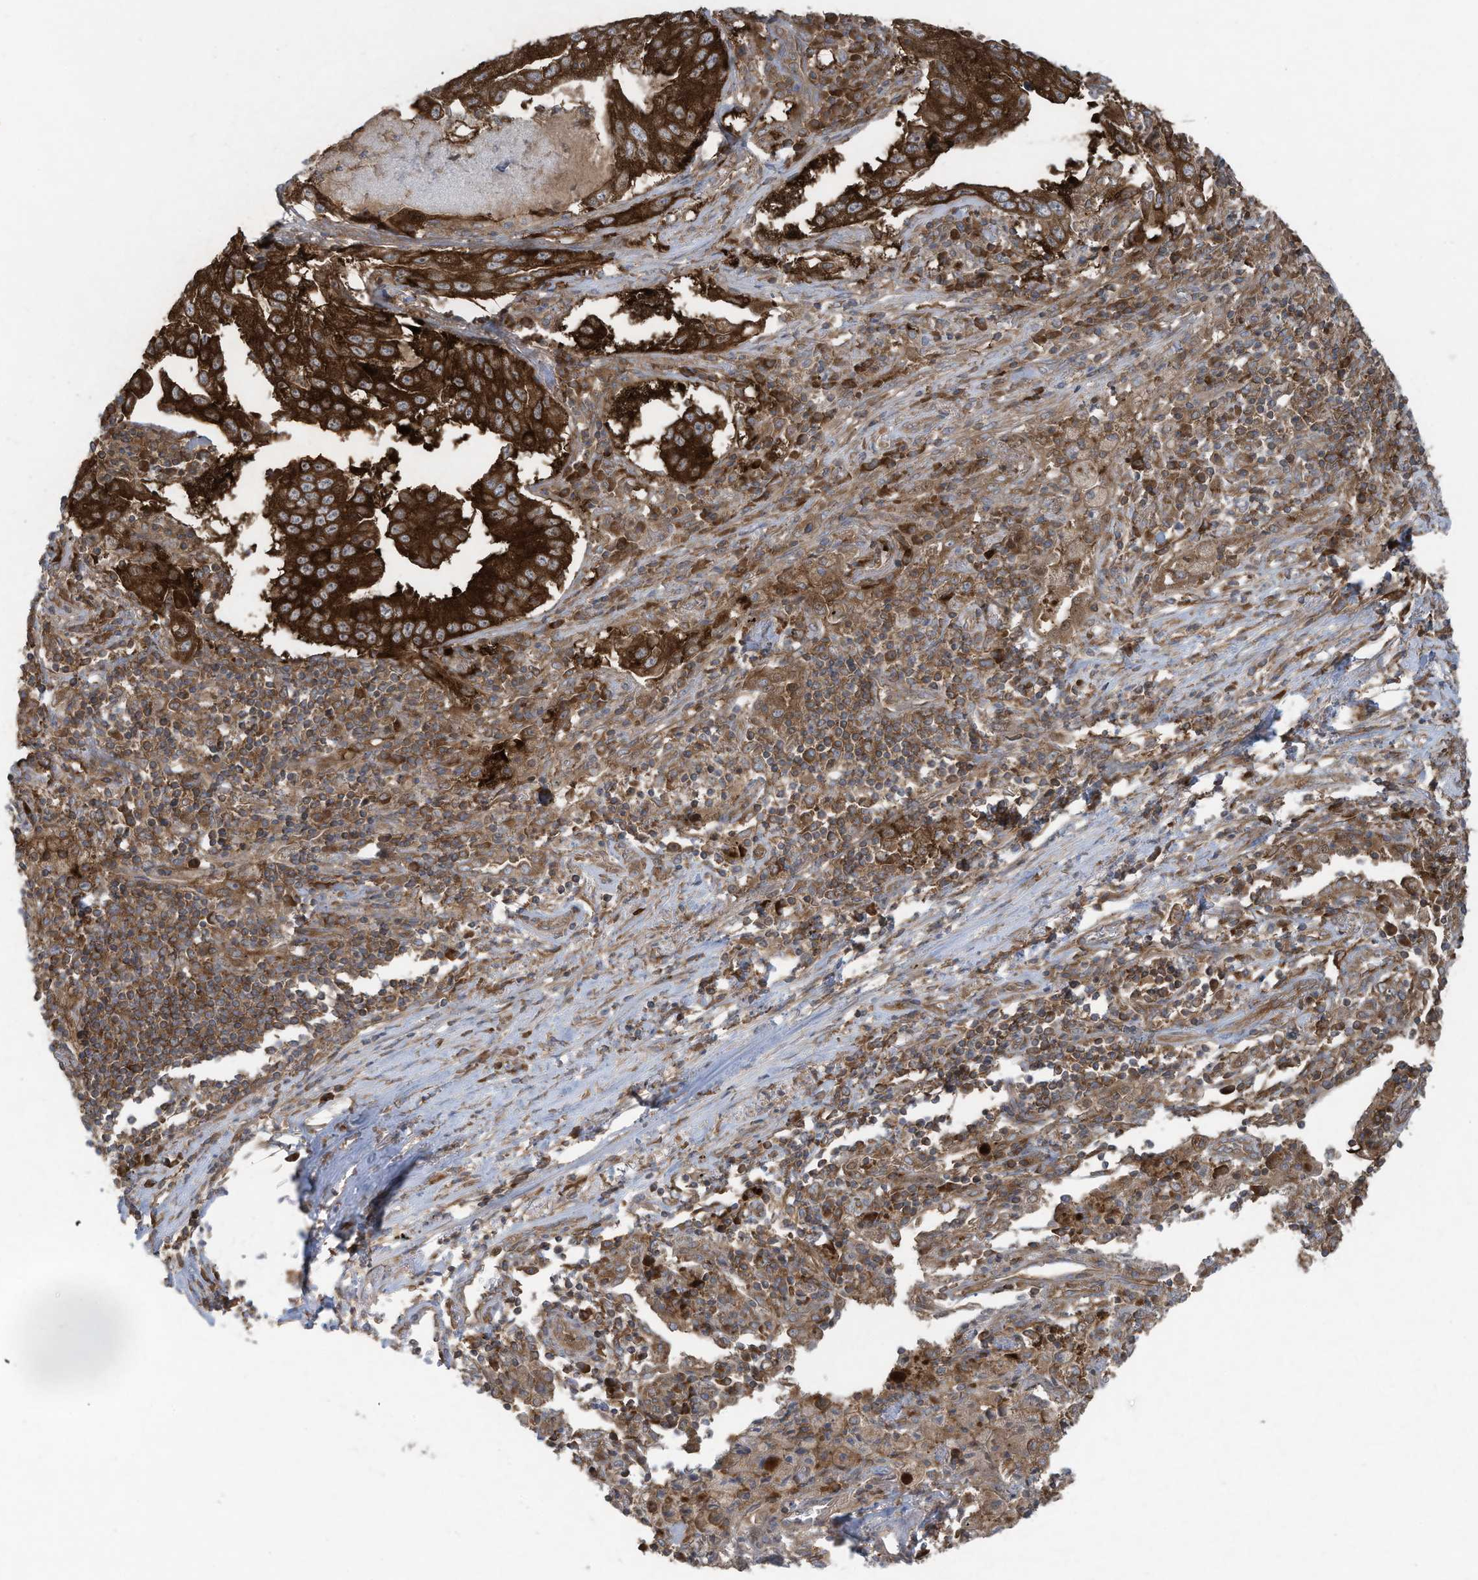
{"staining": {"intensity": "strong", "quantity": ">75%", "location": "cytoplasmic/membranous"}, "tissue": "lung cancer", "cell_type": "Tumor cells", "image_type": "cancer", "snomed": [{"axis": "morphology", "description": "Adenocarcinoma, NOS"}, {"axis": "topography", "description": "Lung"}], "caption": "High-magnification brightfield microscopy of lung cancer (adenocarcinoma) stained with DAB (3,3'-diaminobenzidine) (brown) and counterstained with hematoxylin (blue). tumor cells exhibit strong cytoplasmic/membranous expression is identified in approximately>75% of cells. (DAB IHC with brightfield microscopy, high magnification).", "gene": "OLA1", "patient": {"sex": "female", "age": 51}}